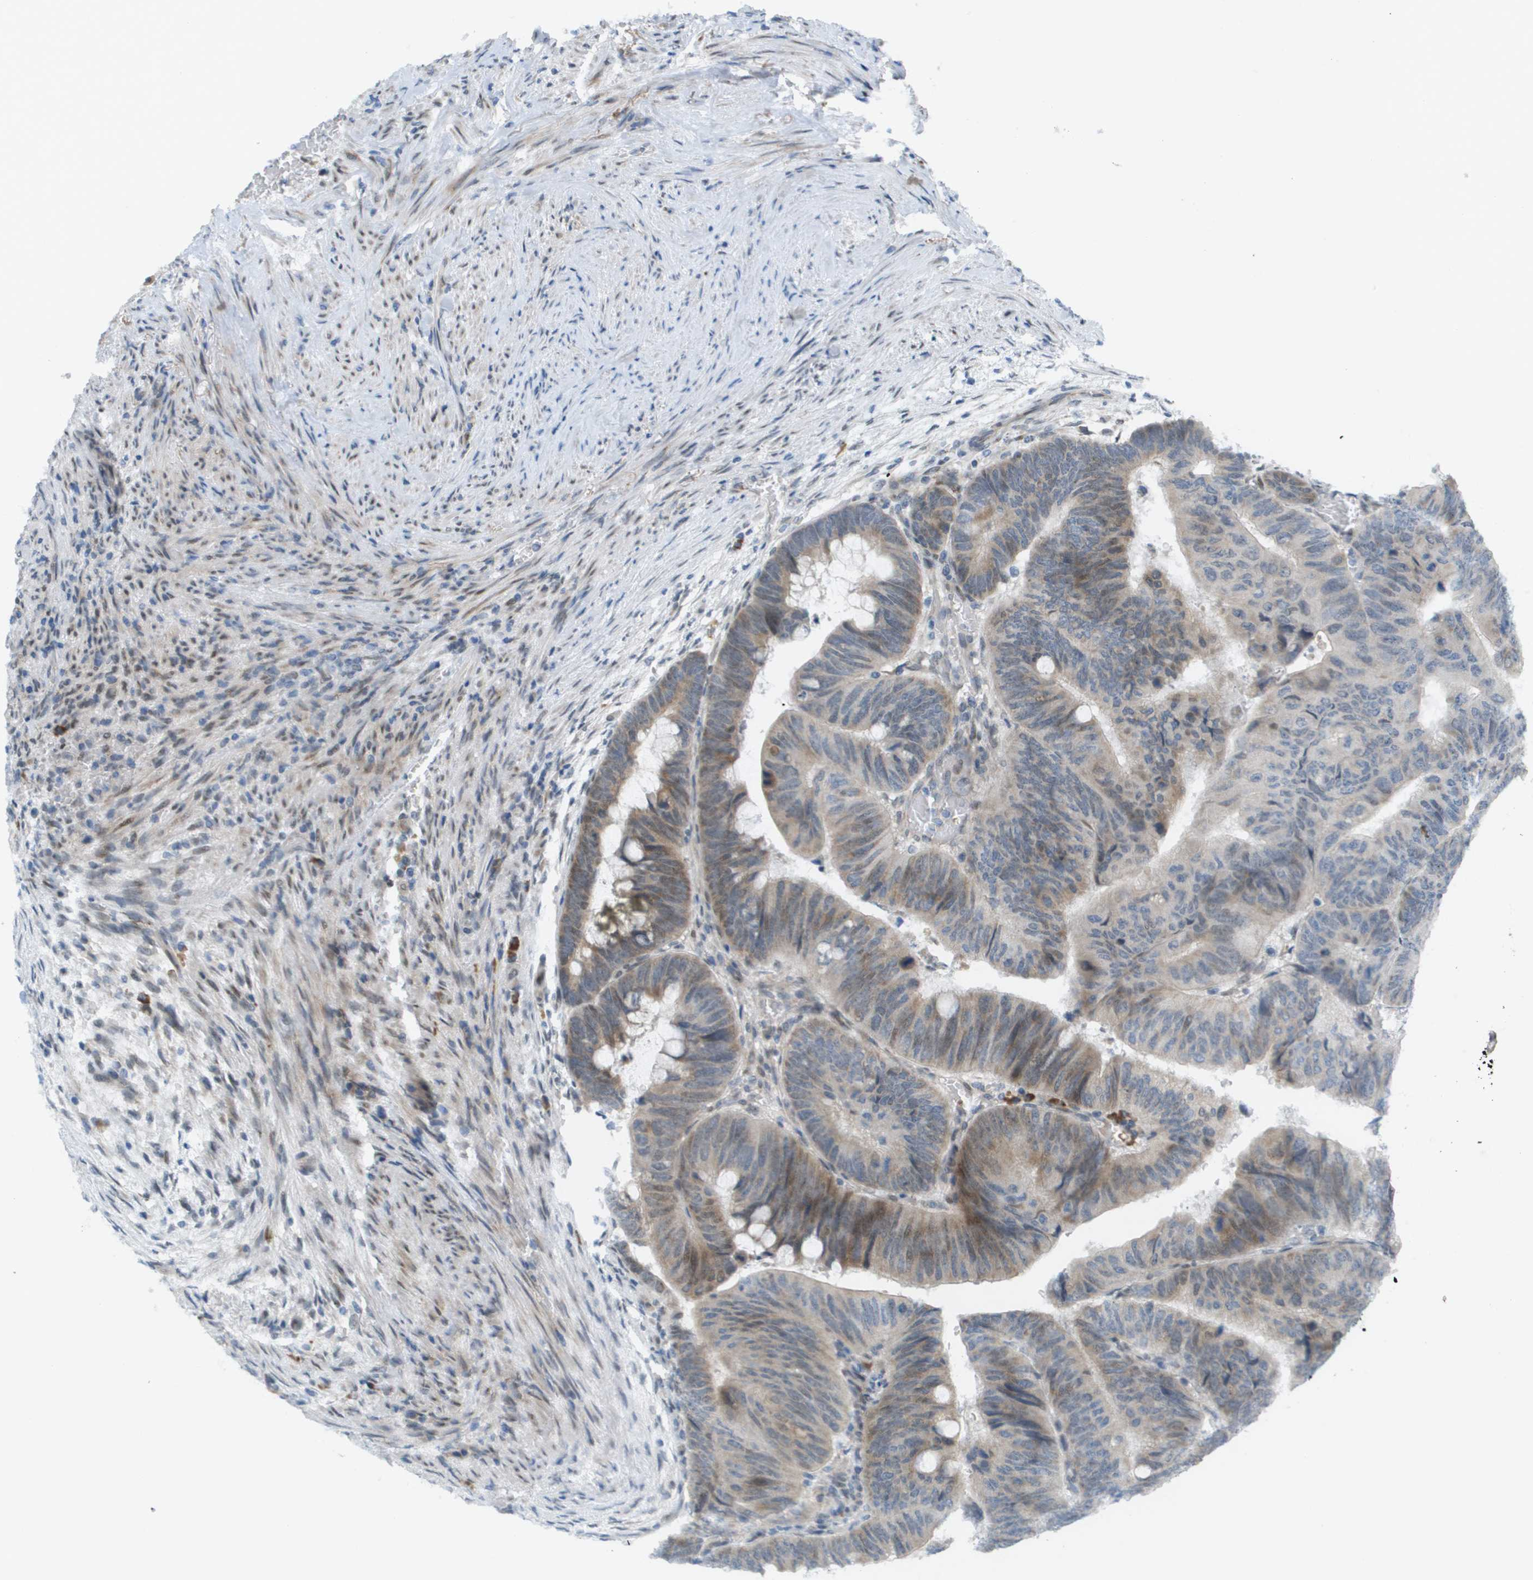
{"staining": {"intensity": "moderate", "quantity": "25%-75%", "location": "cytoplasmic/membranous,nuclear"}, "tissue": "colorectal cancer", "cell_type": "Tumor cells", "image_type": "cancer", "snomed": [{"axis": "morphology", "description": "Normal tissue, NOS"}, {"axis": "morphology", "description": "Adenocarcinoma, NOS"}, {"axis": "topography", "description": "Rectum"}, {"axis": "topography", "description": "Peripheral nerve tissue"}], "caption": "The histopathology image exhibits staining of adenocarcinoma (colorectal), revealing moderate cytoplasmic/membranous and nuclear protein expression (brown color) within tumor cells.", "gene": "CACNB4", "patient": {"sex": "male", "age": 92}}